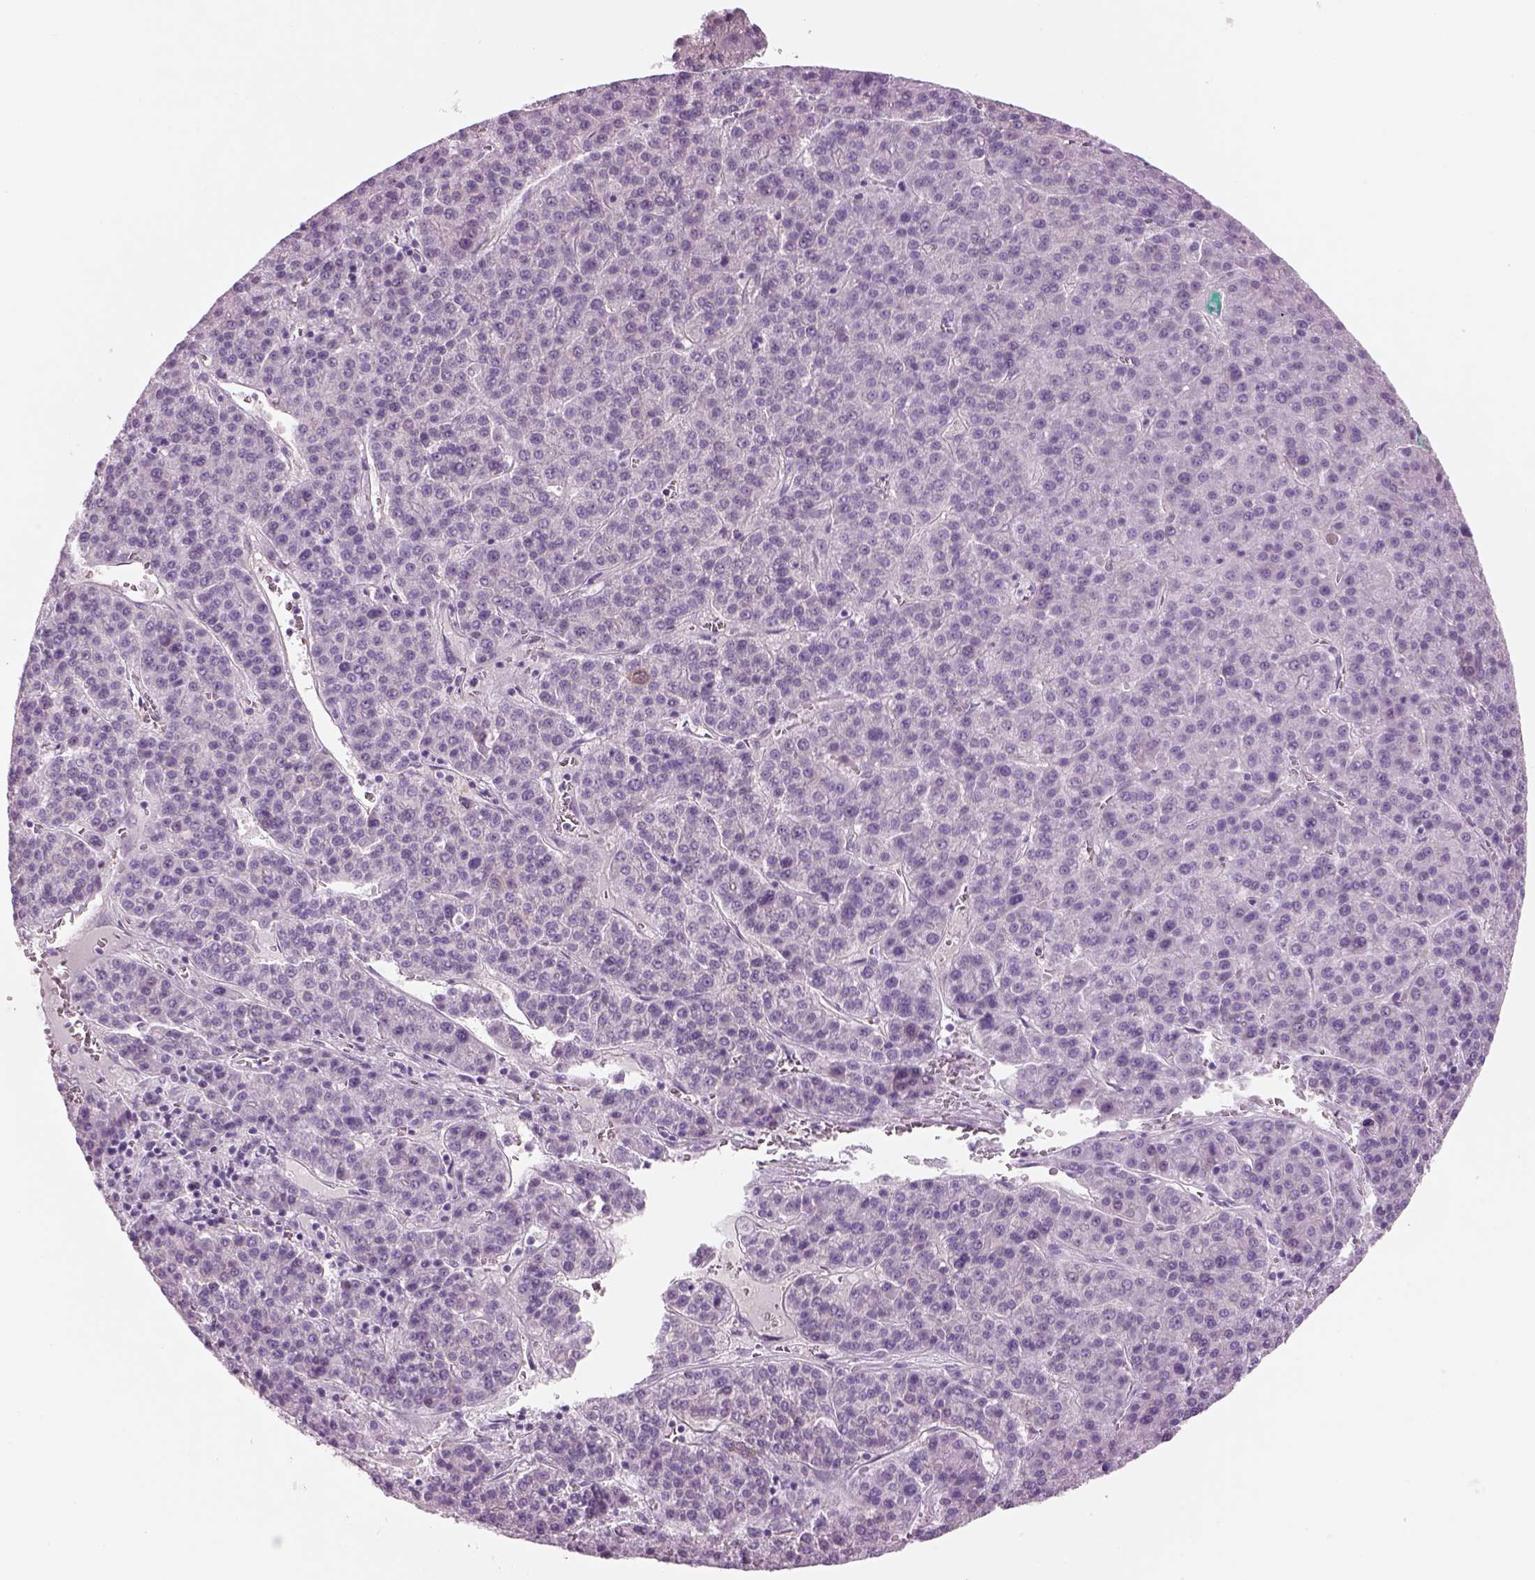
{"staining": {"intensity": "negative", "quantity": "none", "location": "none"}, "tissue": "liver cancer", "cell_type": "Tumor cells", "image_type": "cancer", "snomed": [{"axis": "morphology", "description": "Carcinoma, Hepatocellular, NOS"}, {"axis": "topography", "description": "Liver"}], "caption": "Immunohistochemical staining of human liver hepatocellular carcinoma demonstrates no significant positivity in tumor cells. (Immunohistochemistry (ihc), brightfield microscopy, high magnification).", "gene": "GAS2L2", "patient": {"sex": "female", "age": 58}}